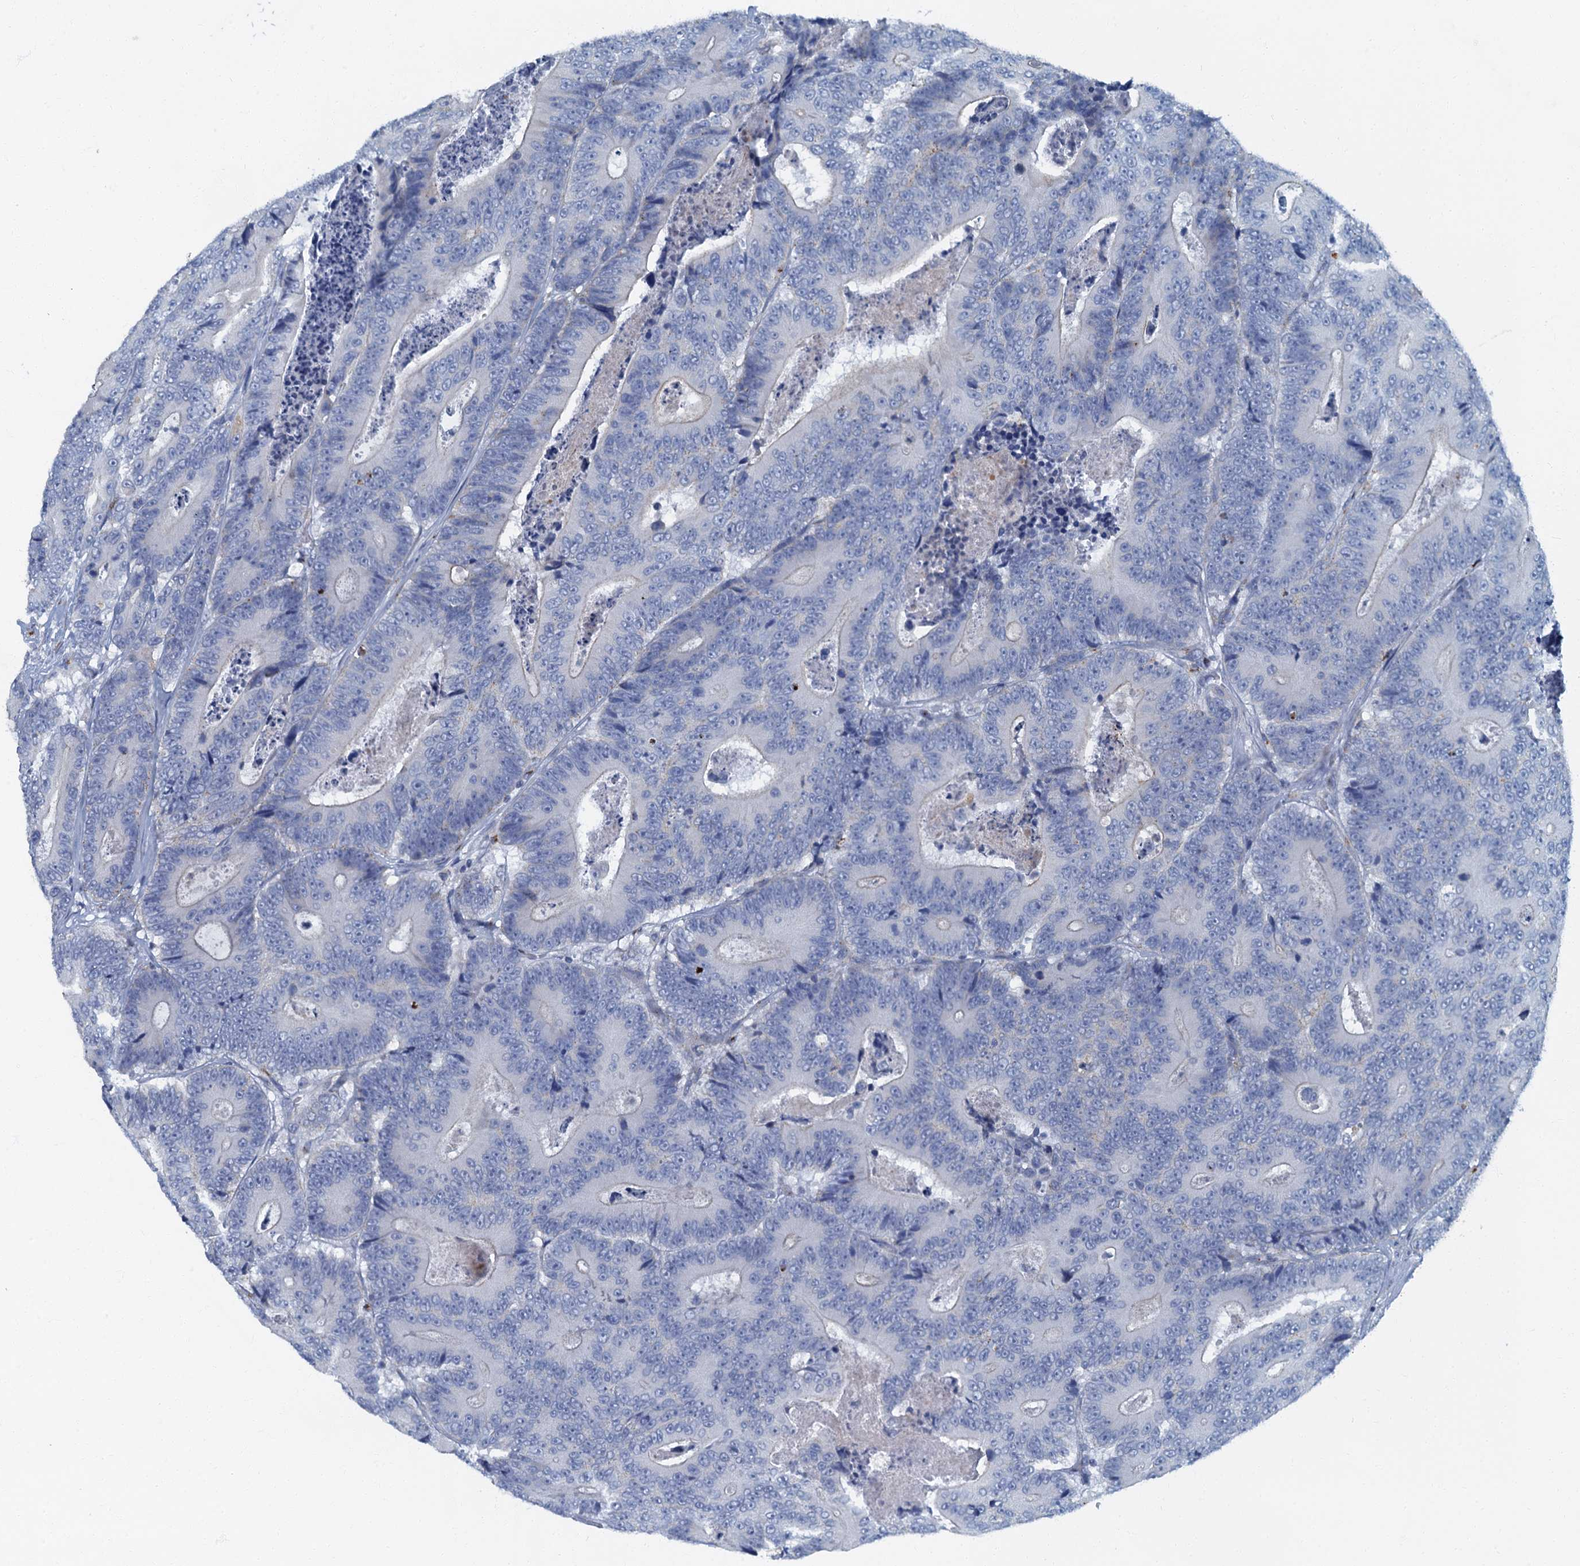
{"staining": {"intensity": "negative", "quantity": "none", "location": "none"}, "tissue": "colorectal cancer", "cell_type": "Tumor cells", "image_type": "cancer", "snomed": [{"axis": "morphology", "description": "Adenocarcinoma, NOS"}, {"axis": "topography", "description": "Colon"}], "caption": "The micrograph shows no significant expression in tumor cells of colorectal cancer. (DAB immunohistochemistry visualized using brightfield microscopy, high magnification).", "gene": "LYPD3", "patient": {"sex": "male", "age": 83}}